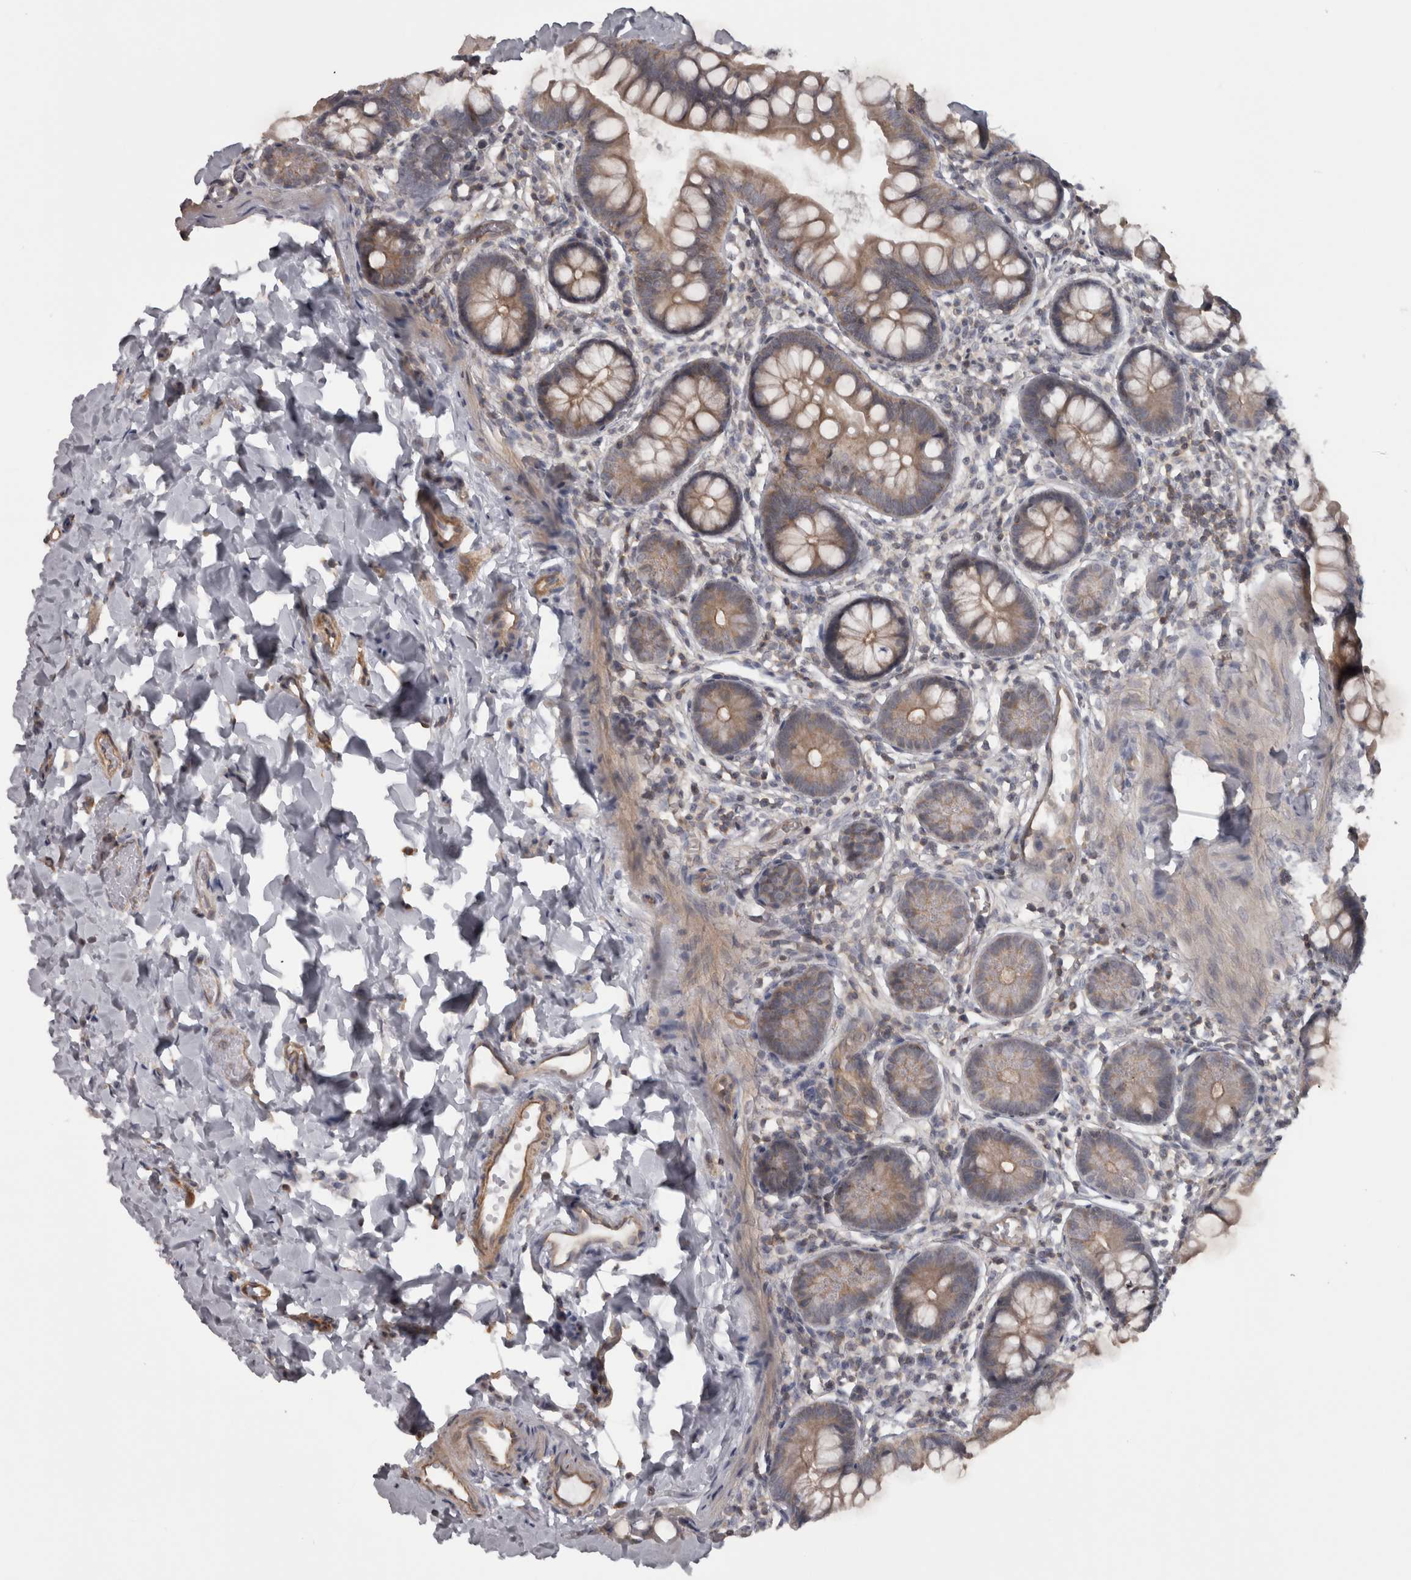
{"staining": {"intensity": "moderate", "quantity": ">75%", "location": "cytoplasmic/membranous"}, "tissue": "small intestine", "cell_type": "Glandular cells", "image_type": "normal", "snomed": [{"axis": "morphology", "description": "Normal tissue, NOS"}, {"axis": "topography", "description": "Small intestine"}], "caption": "Protein analysis of unremarkable small intestine displays moderate cytoplasmic/membranous positivity in about >75% of glandular cells. (Brightfield microscopy of DAB IHC at high magnification).", "gene": "PPP1R12B", "patient": {"sex": "male", "age": 7}}